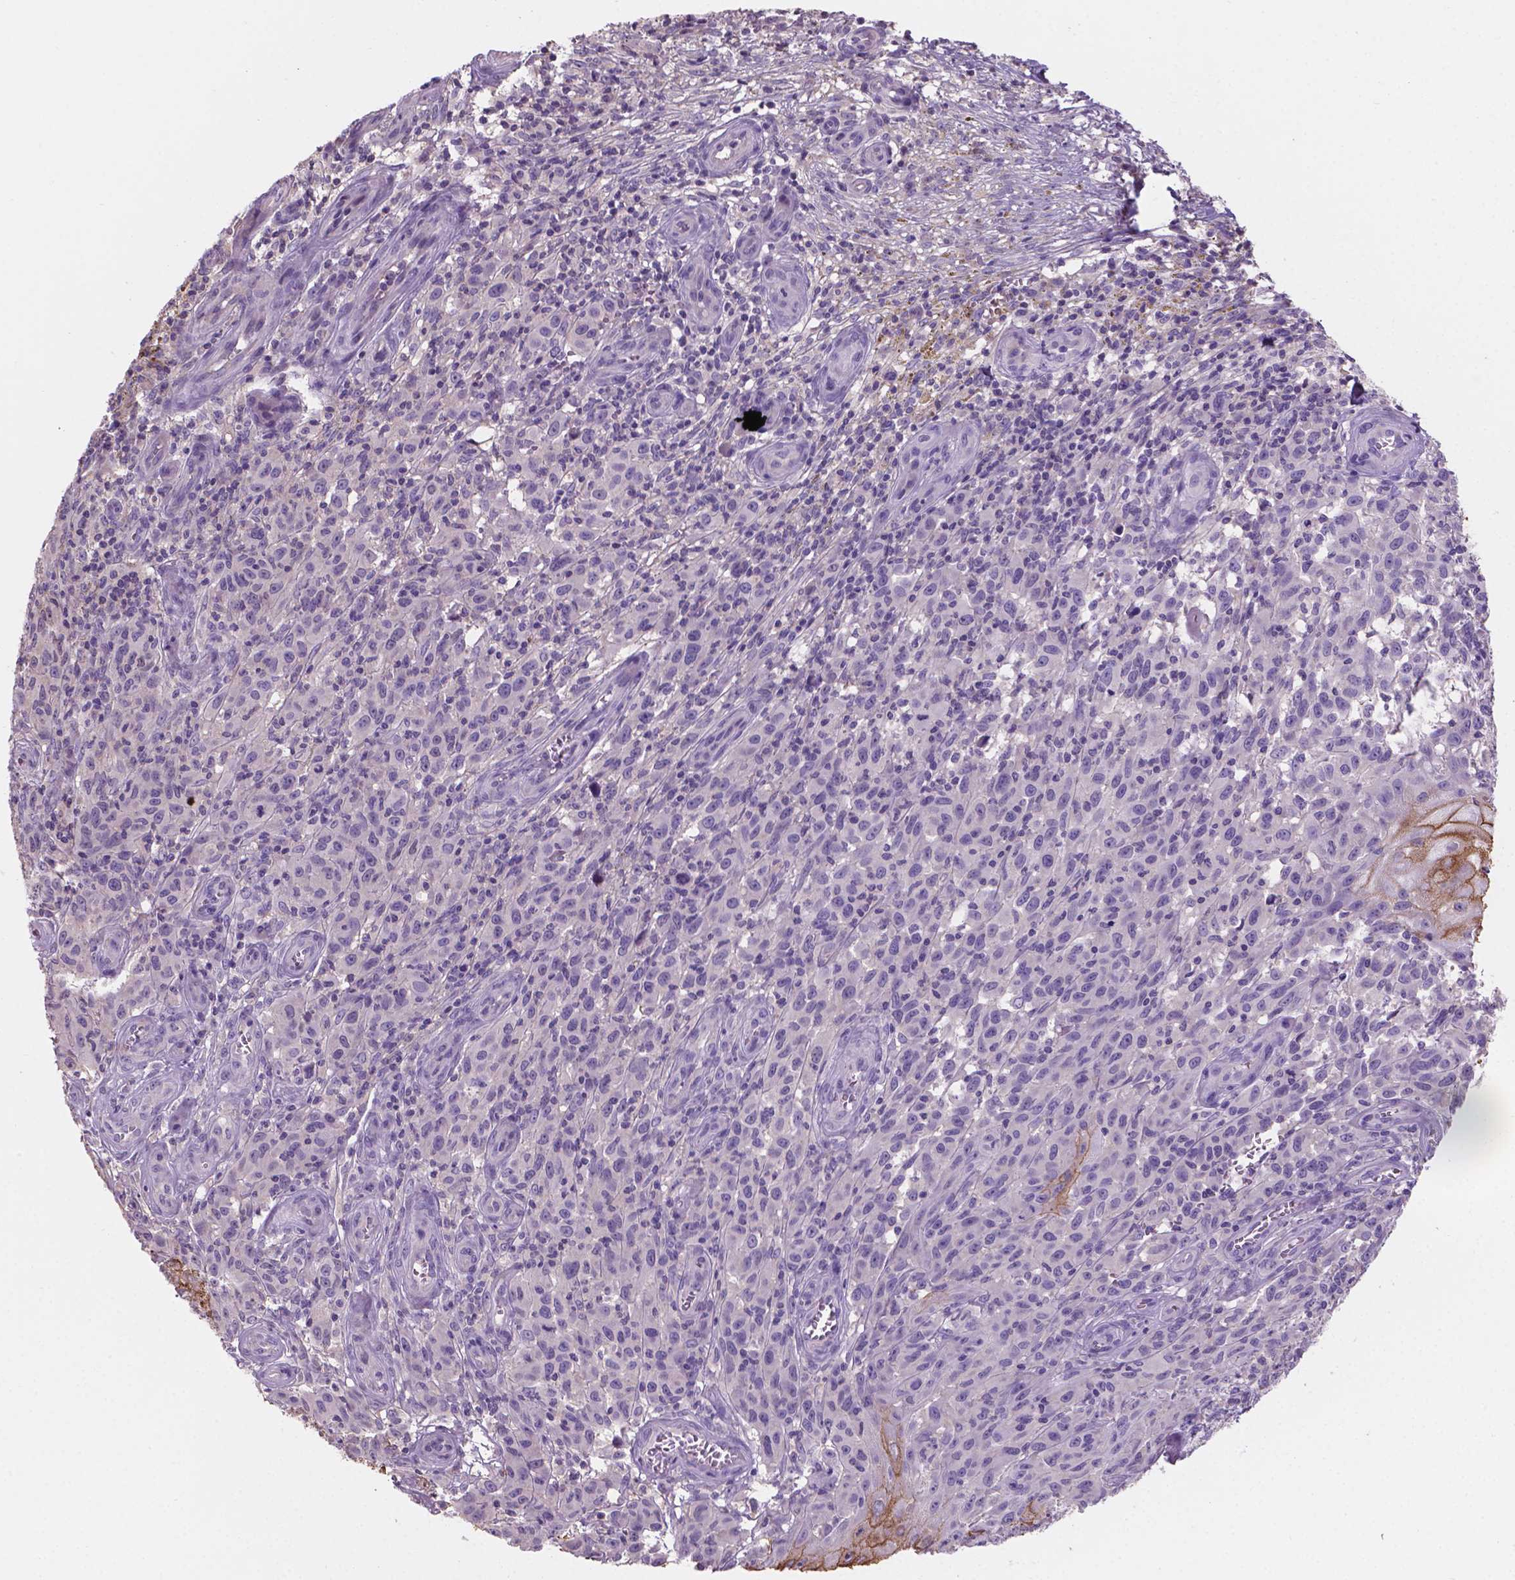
{"staining": {"intensity": "negative", "quantity": "none", "location": "none"}, "tissue": "melanoma", "cell_type": "Tumor cells", "image_type": "cancer", "snomed": [{"axis": "morphology", "description": "Malignant melanoma, NOS"}, {"axis": "topography", "description": "Skin"}], "caption": "Melanoma was stained to show a protein in brown. There is no significant expression in tumor cells.", "gene": "SBSN", "patient": {"sex": "female", "age": 53}}